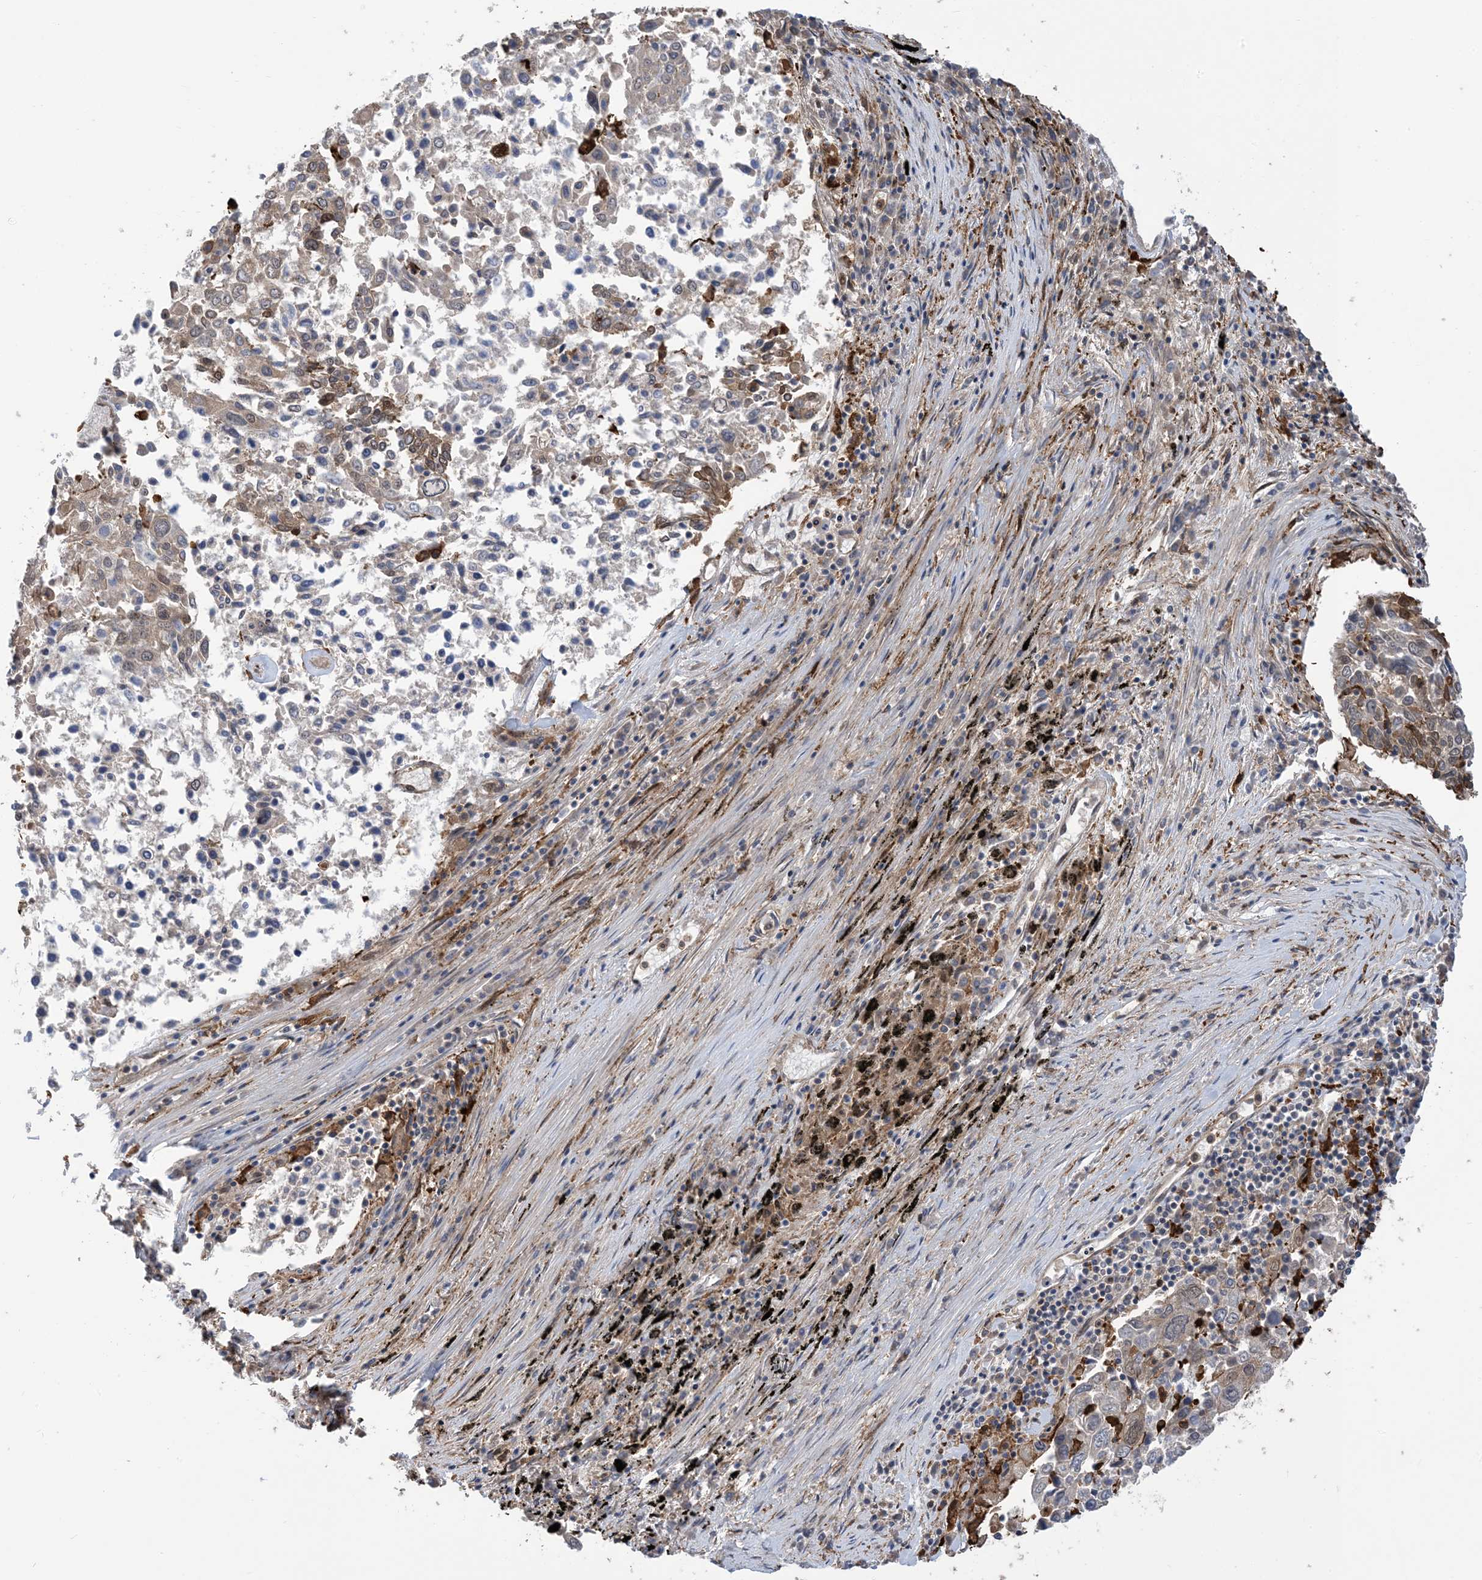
{"staining": {"intensity": "weak", "quantity": "25%-75%", "location": "cytoplasmic/membranous"}, "tissue": "lung cancer", "cell_type": "Tumor cells", "image_type": "cancer", "snomed": [{"axis": "morphology", "description": "Squamous cell carcinoma, NOS"}, {"axis": "topography", "description": "Lung"}], "caption": "Immunohistochemistry micrograph of neoplastic tissue: lung squamous cell carcinoma stained using IHC demonstrates low levels of weak protein expression localized specifically in the cytoplasmic/membranous of tumor cells, appearing as a cytoplasmic/membranous brown color.", "gene": "HS1BP3", "patient": {"sex": "male", "age": 65}}